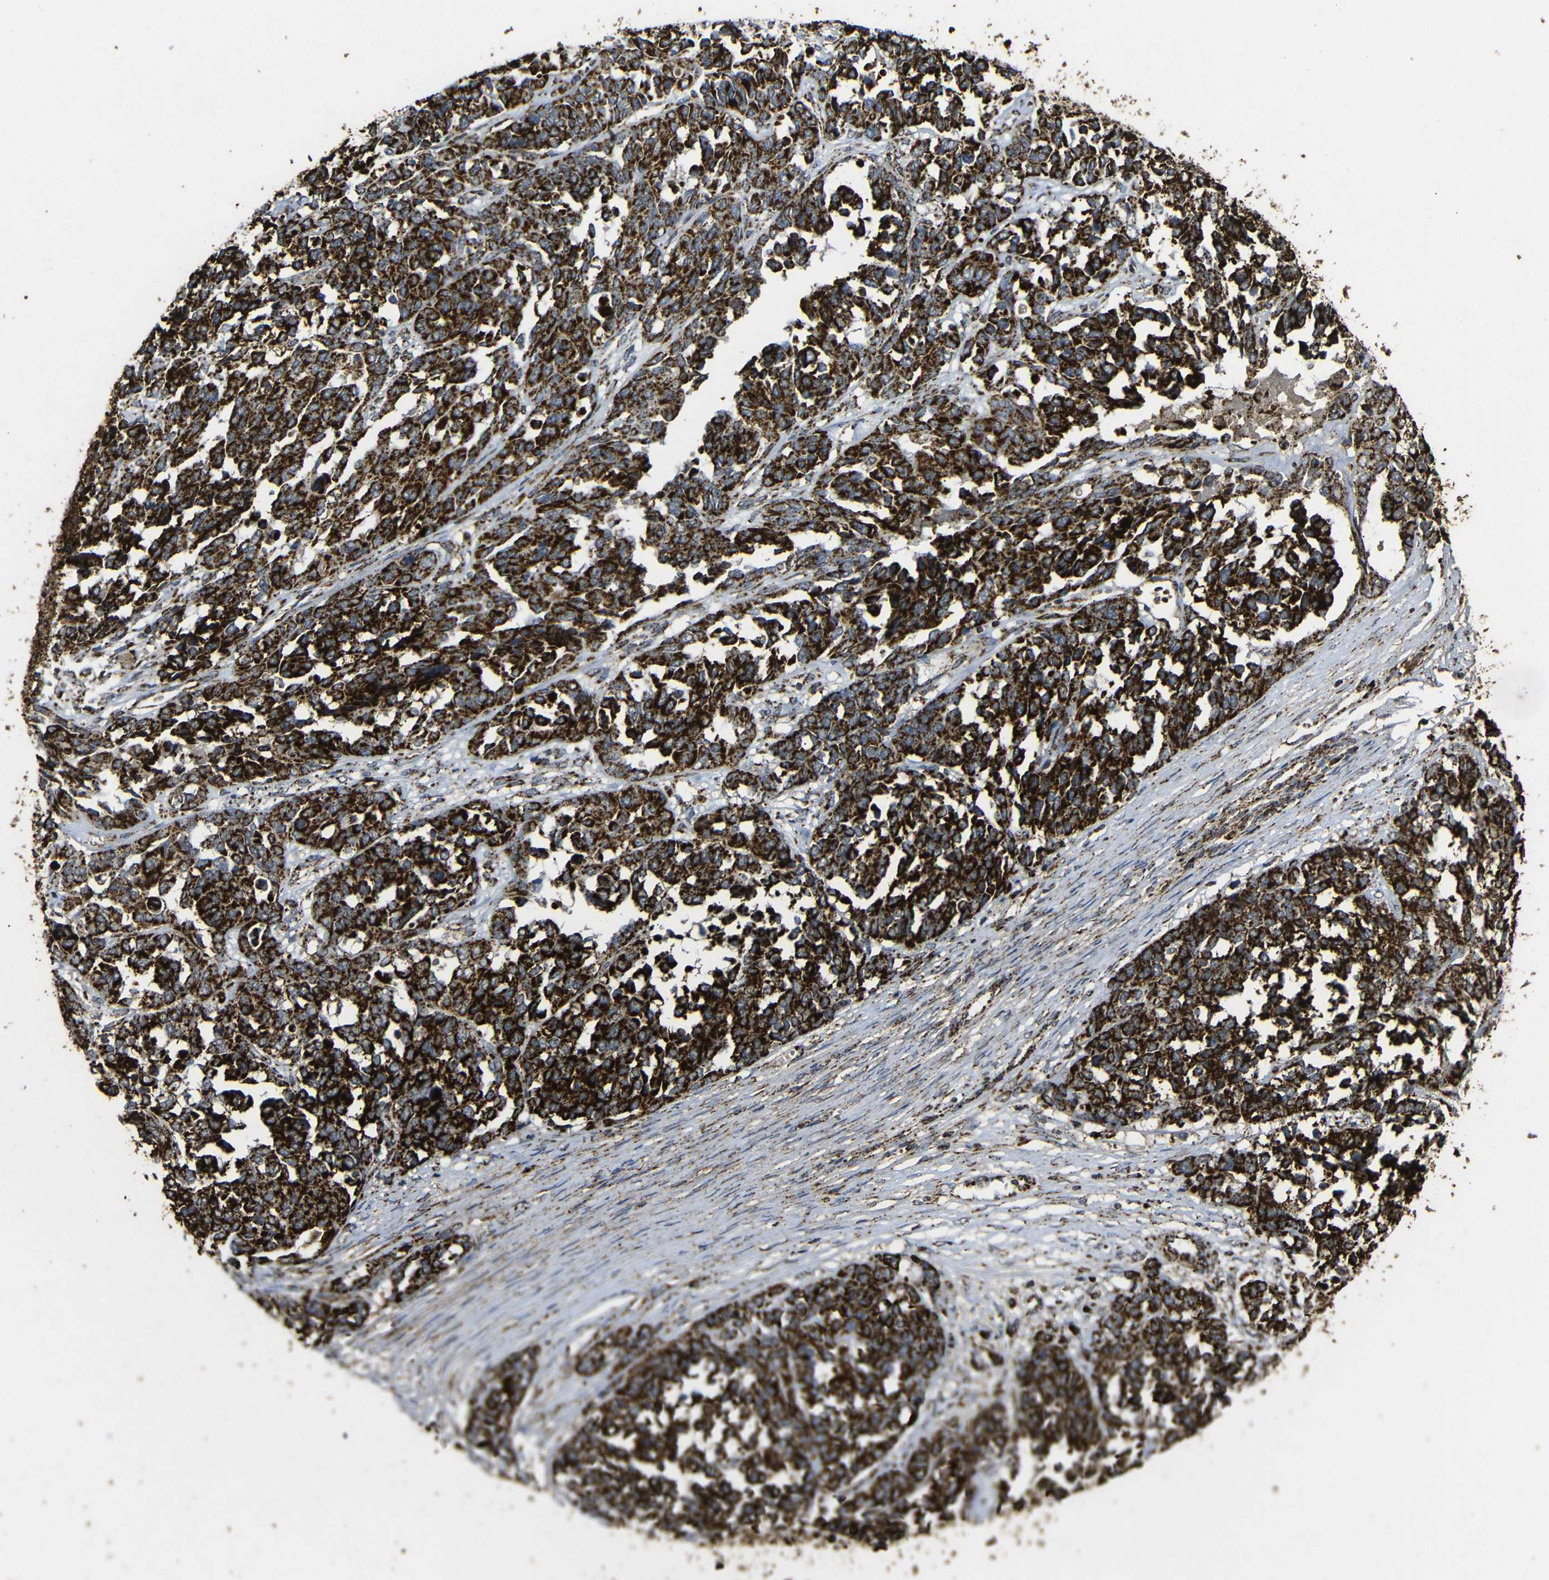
{"staining": {"intensity": "strong", "quantity": ">75%", "location": "cytoplasmic/membranous"}, "tissue": "ovarian cancer", "cell_type": "Tumor cells", "image_type": "cancer", "snomed": [{"axis": "morphology", "description": "Cystadenocarcinoma, serous, NOS"}, {"axis": "topography", "description": "Ovary"}], "caption": "Protein expression analysis of ovarian cancer shows strong cytoplasmic/membranous expression in about >75% of tumor cells. The staining was performed using DAB (3,3'-diaminobenzidine), with brown indicating positive protein expression. Nuclei are stained blue with hematoxylin.", "gene": "ATP5F1A", "patient": {"sex": "female", "age": 44}}